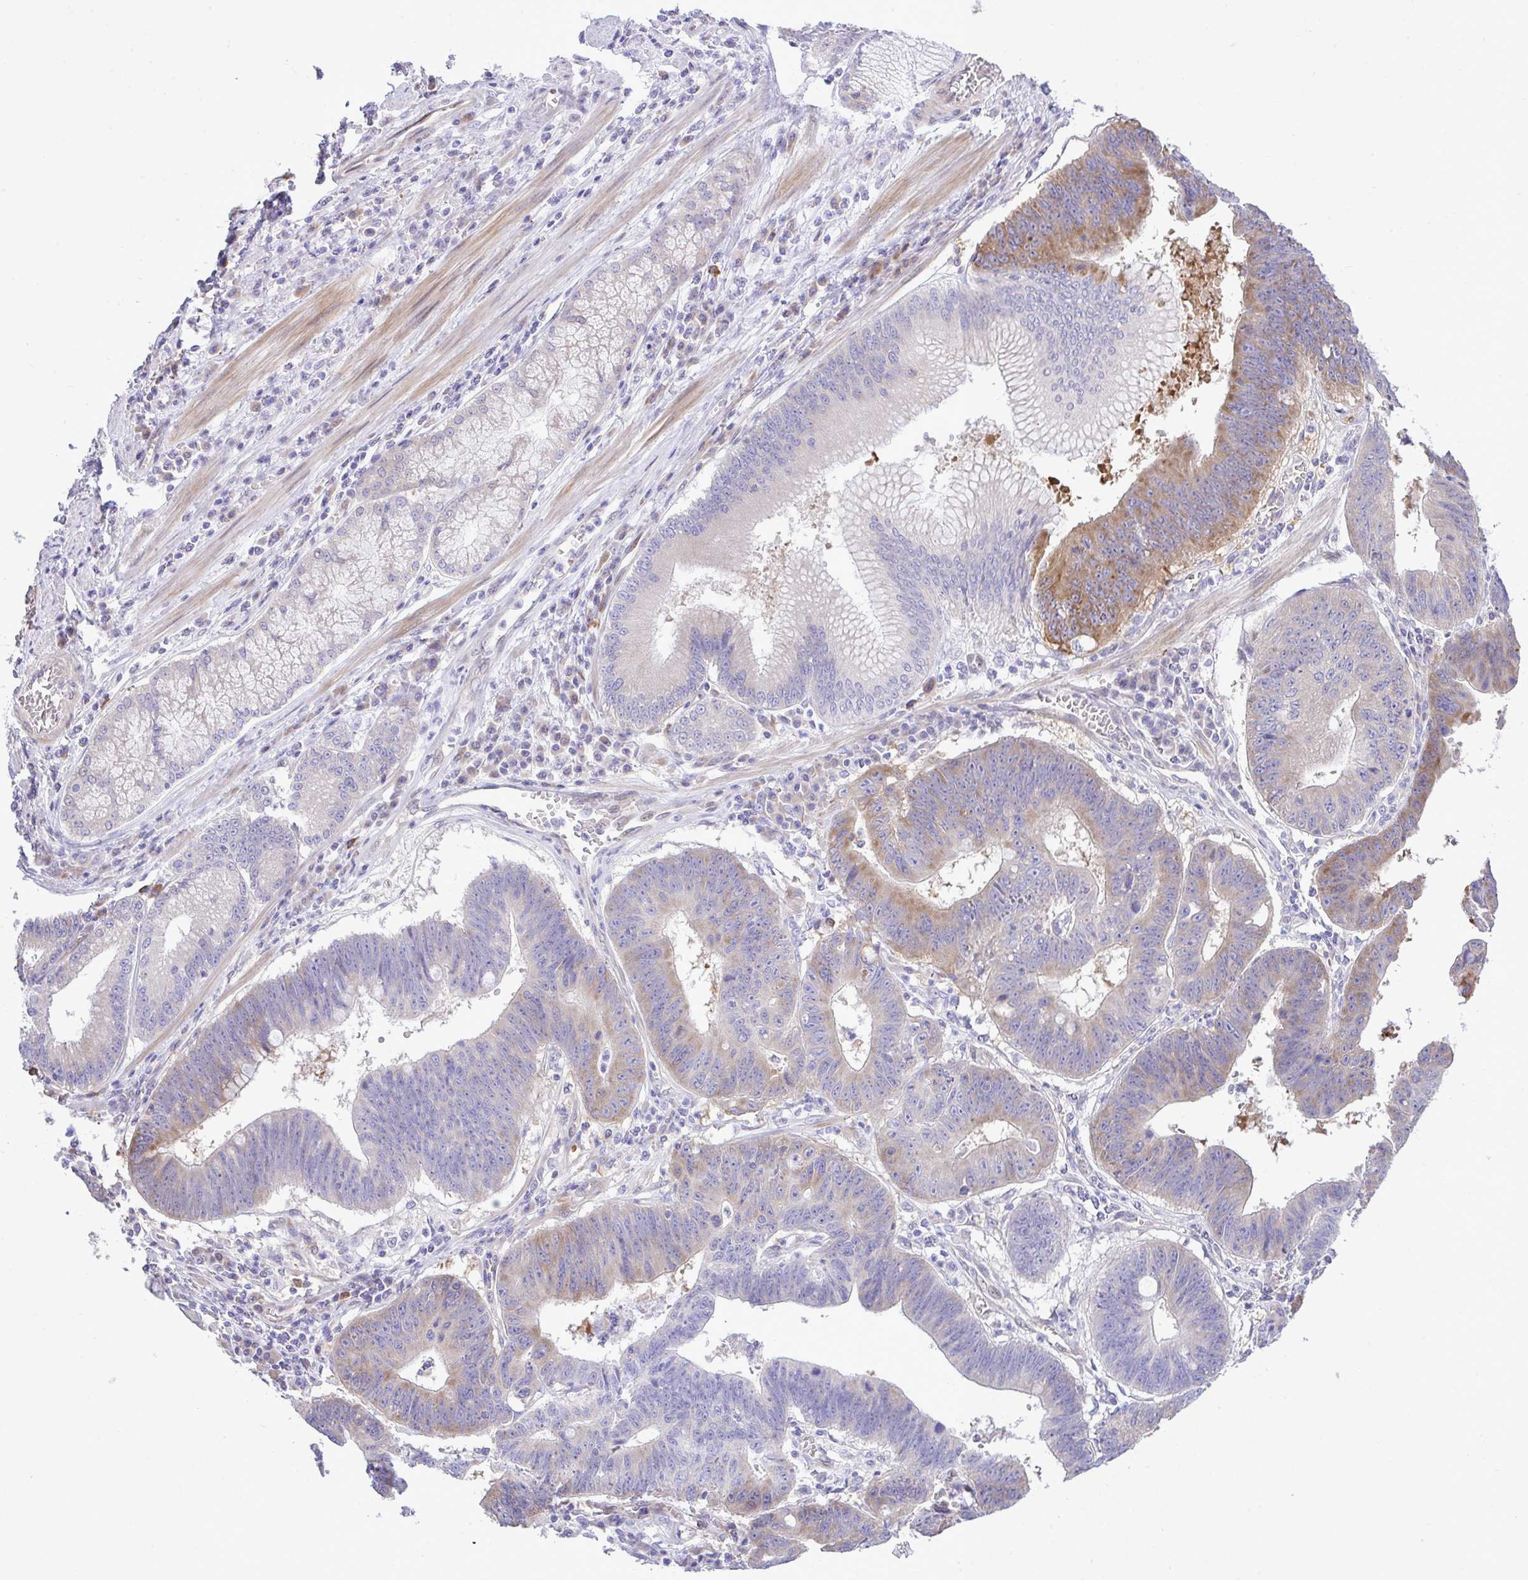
{"staining": {"intensity": "moderate", "quantity": "<25%", "location": "cytoplasmic/membranous"}, "tissue": "stomach cancer", "cell_type": "Tumor cells", "image_type": "cancer", "snomed": [{"axis": "morphology", "description": "Adenocarcinoma, NOS"}, {"axis": "topography", "description": "Stomach"}], "caption": "Protein staining reveals moderate cytoplasmic/membranous expression in approximately <25% of tumor cells in stomach adenocarcinoma.", "gene": "EEF1A2", "patient": {"sex": "male", "age": 59}}